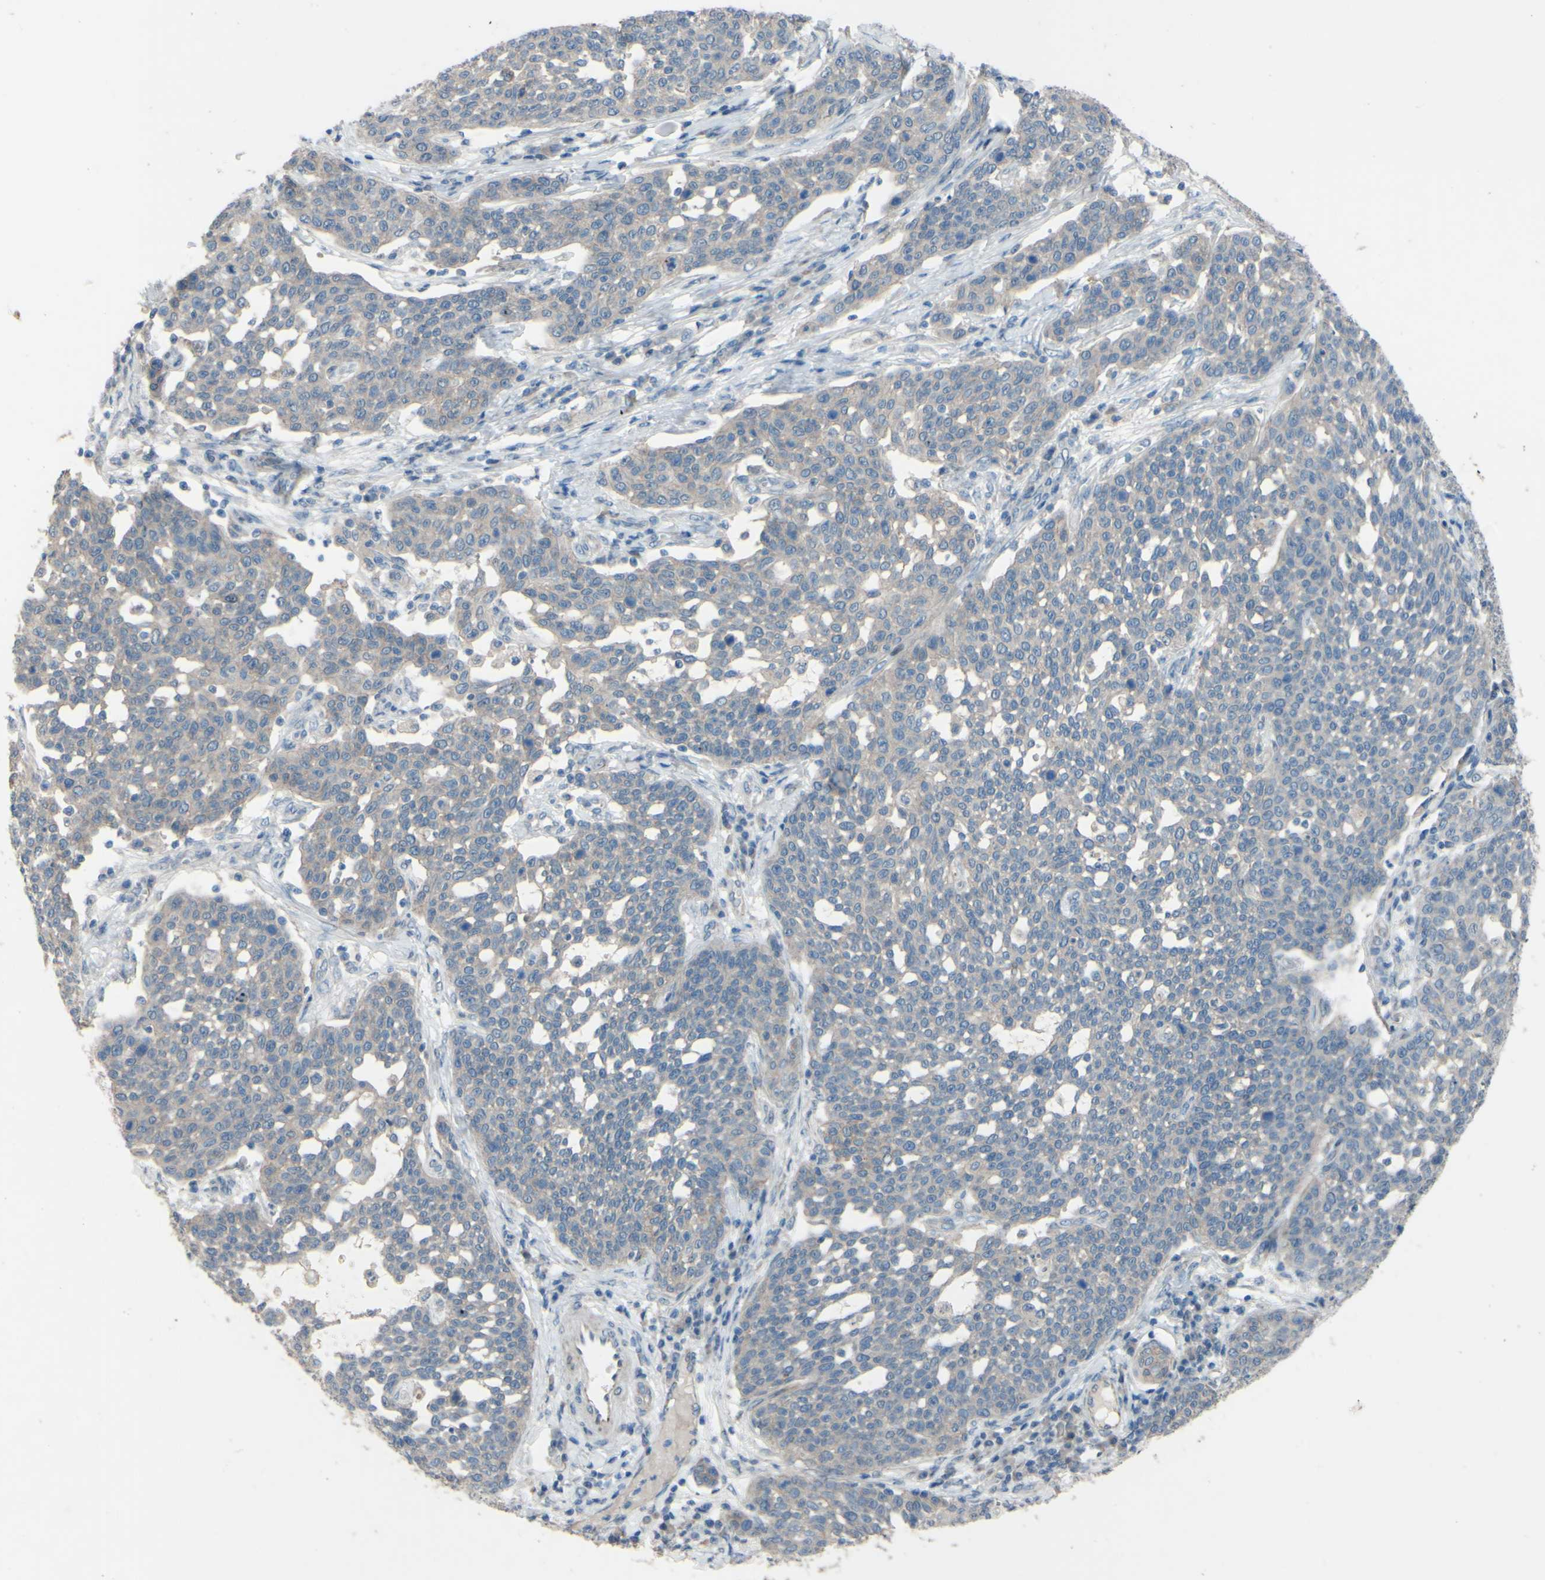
{"staining": {"intensity": "weak", "quantity": "<25%", "location": "cytoplasmic/membranous"}, "tissue": "cervical cancer", "cell_type": "Tumor cells", "image_type": "cancer", "snomed": [{"axis": "morphology", "description": "Squamous cell carcinoma, NOS"}, {"axis": "topography", "description": "Cervix"}], "caption": "The micrograph displays no staining of tumor cells in cervical cancer.", "gene": "CDCP1", "patient": {"sex": "female", "age": 34}}